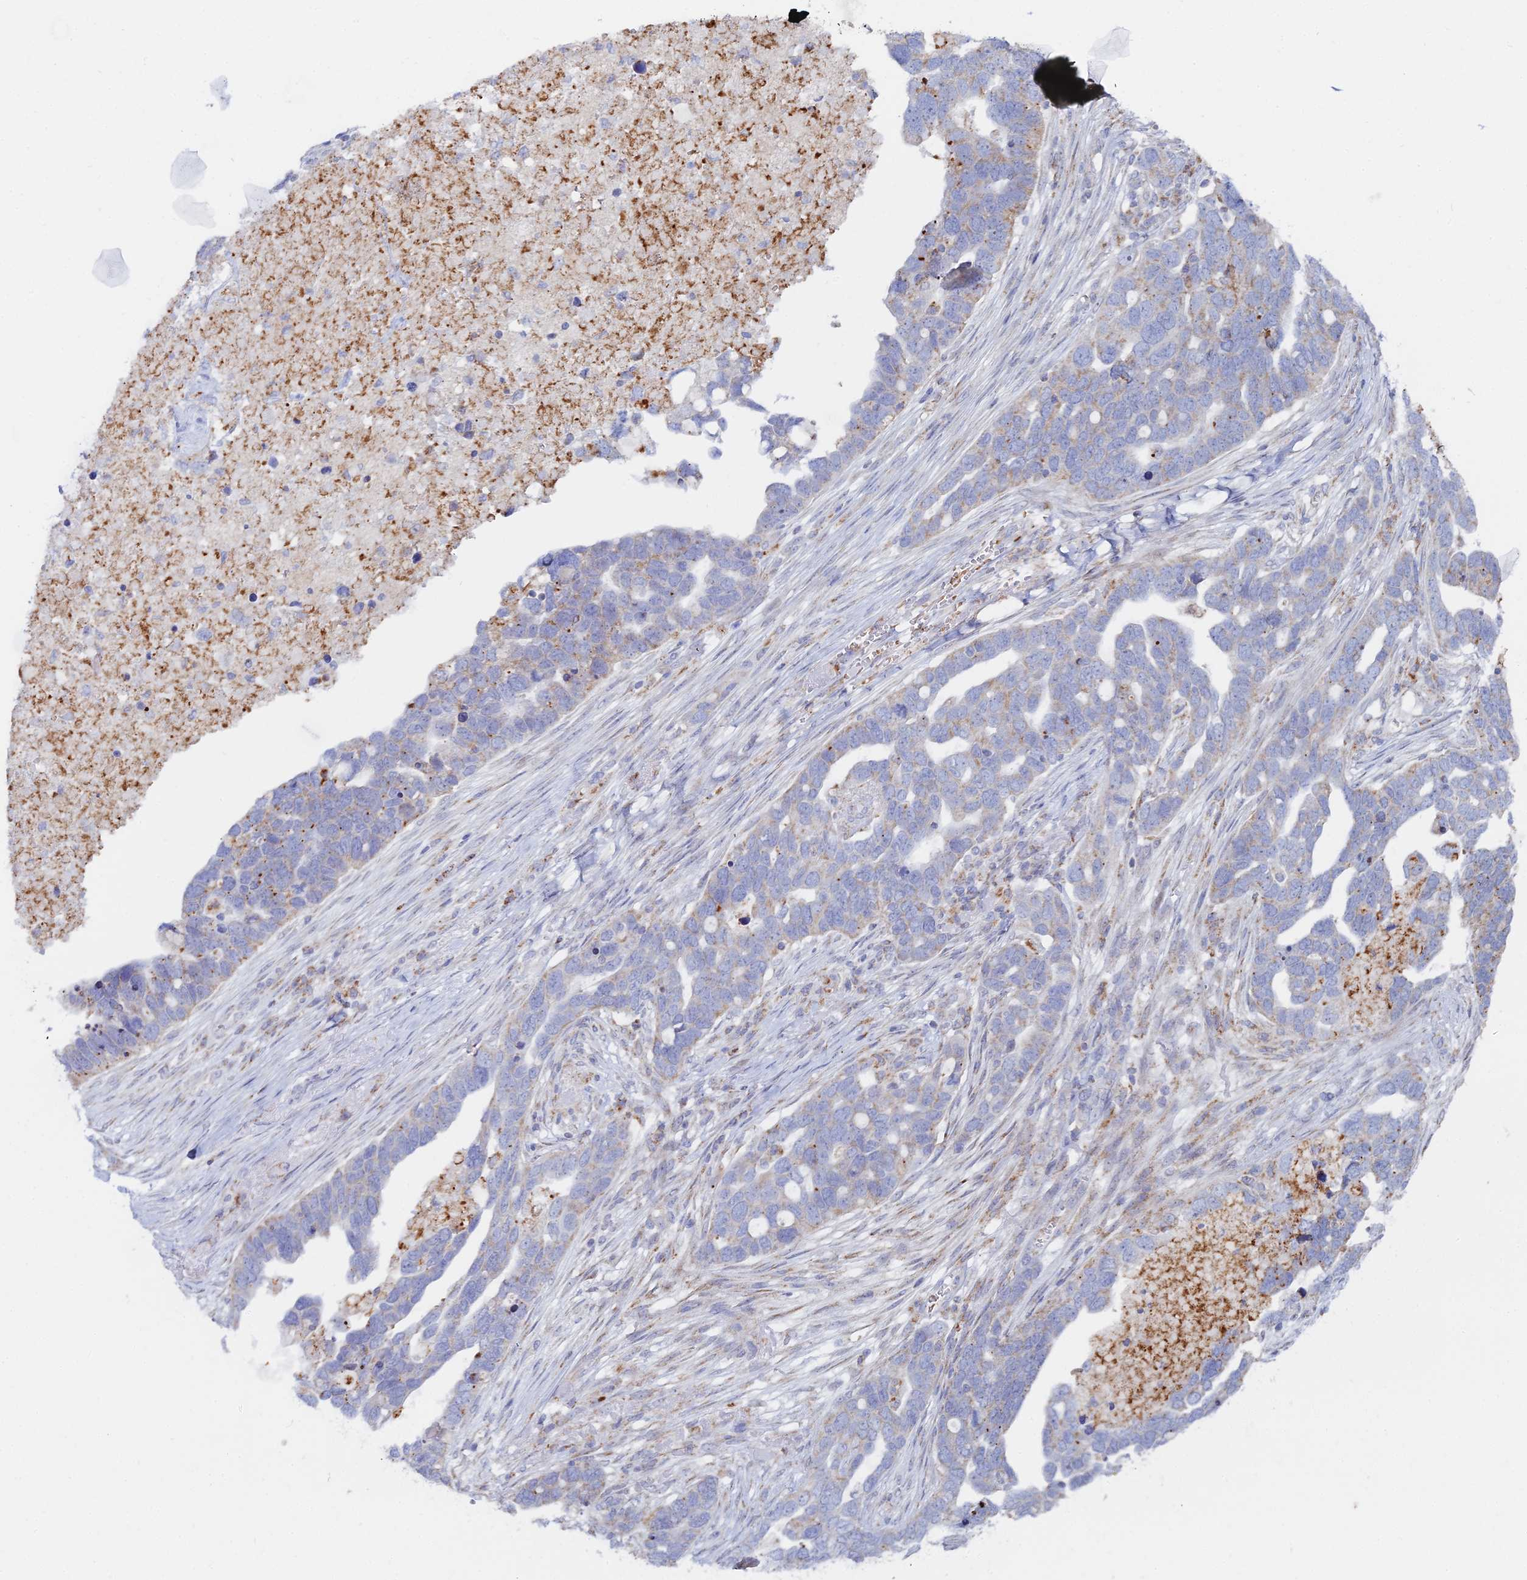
{"staining": {"intensity": "moderate", "quantity": "<25%", "location": "cytoplasmic/membranous"}, "tissue": "ovarian cancer", "cell_type": "Tumor cells", "image_type": "cancer", "snomed": [{"axis": "morphology", "description": "Cystadenocarcinoma, serous, NOS"}, {"axis": "topography", "description": "Ovary"}], "caption": "A brown stain highlights moderate cytoplasmic/membranous expression of a protein in ovarian cancer tumor cells.", "gene": "MPC1", "patient": {"sex": "female", "age": 54}}